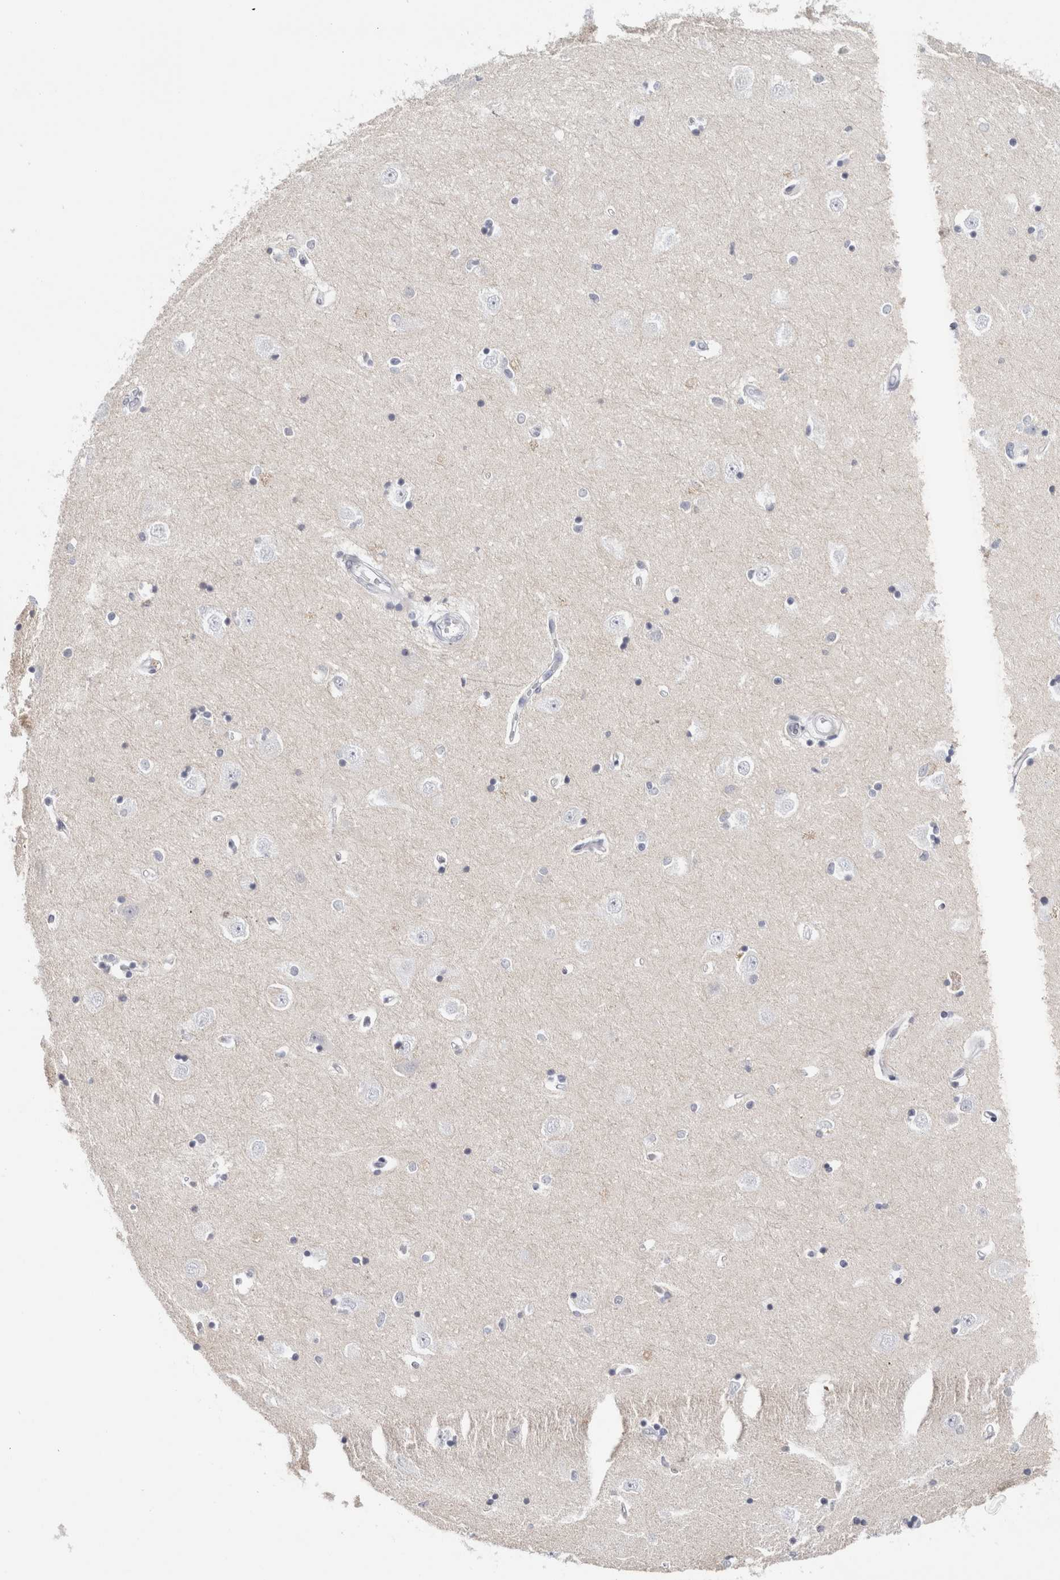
{"staining": {"intensity": "negative", "quantity": "none", "location": "none"}, "tissue": "hippocampus", "cell_type": "Glial cells", "image_type": "normal", "snomed": [{"axis": "morphology", "description": "Normal tissue, NOS"}, {"axis": "topography", "description": "Hippocampus"}], "caption": "Immunohistochemical staining of normal hippocampus reveals no significant staining in glial cells. (DAB (3,3'-diaminobenzidine) immunohistochemistry, high magnification).", "gene": "RPH3AL", "patient": {"sex": "male", "age": 45}}